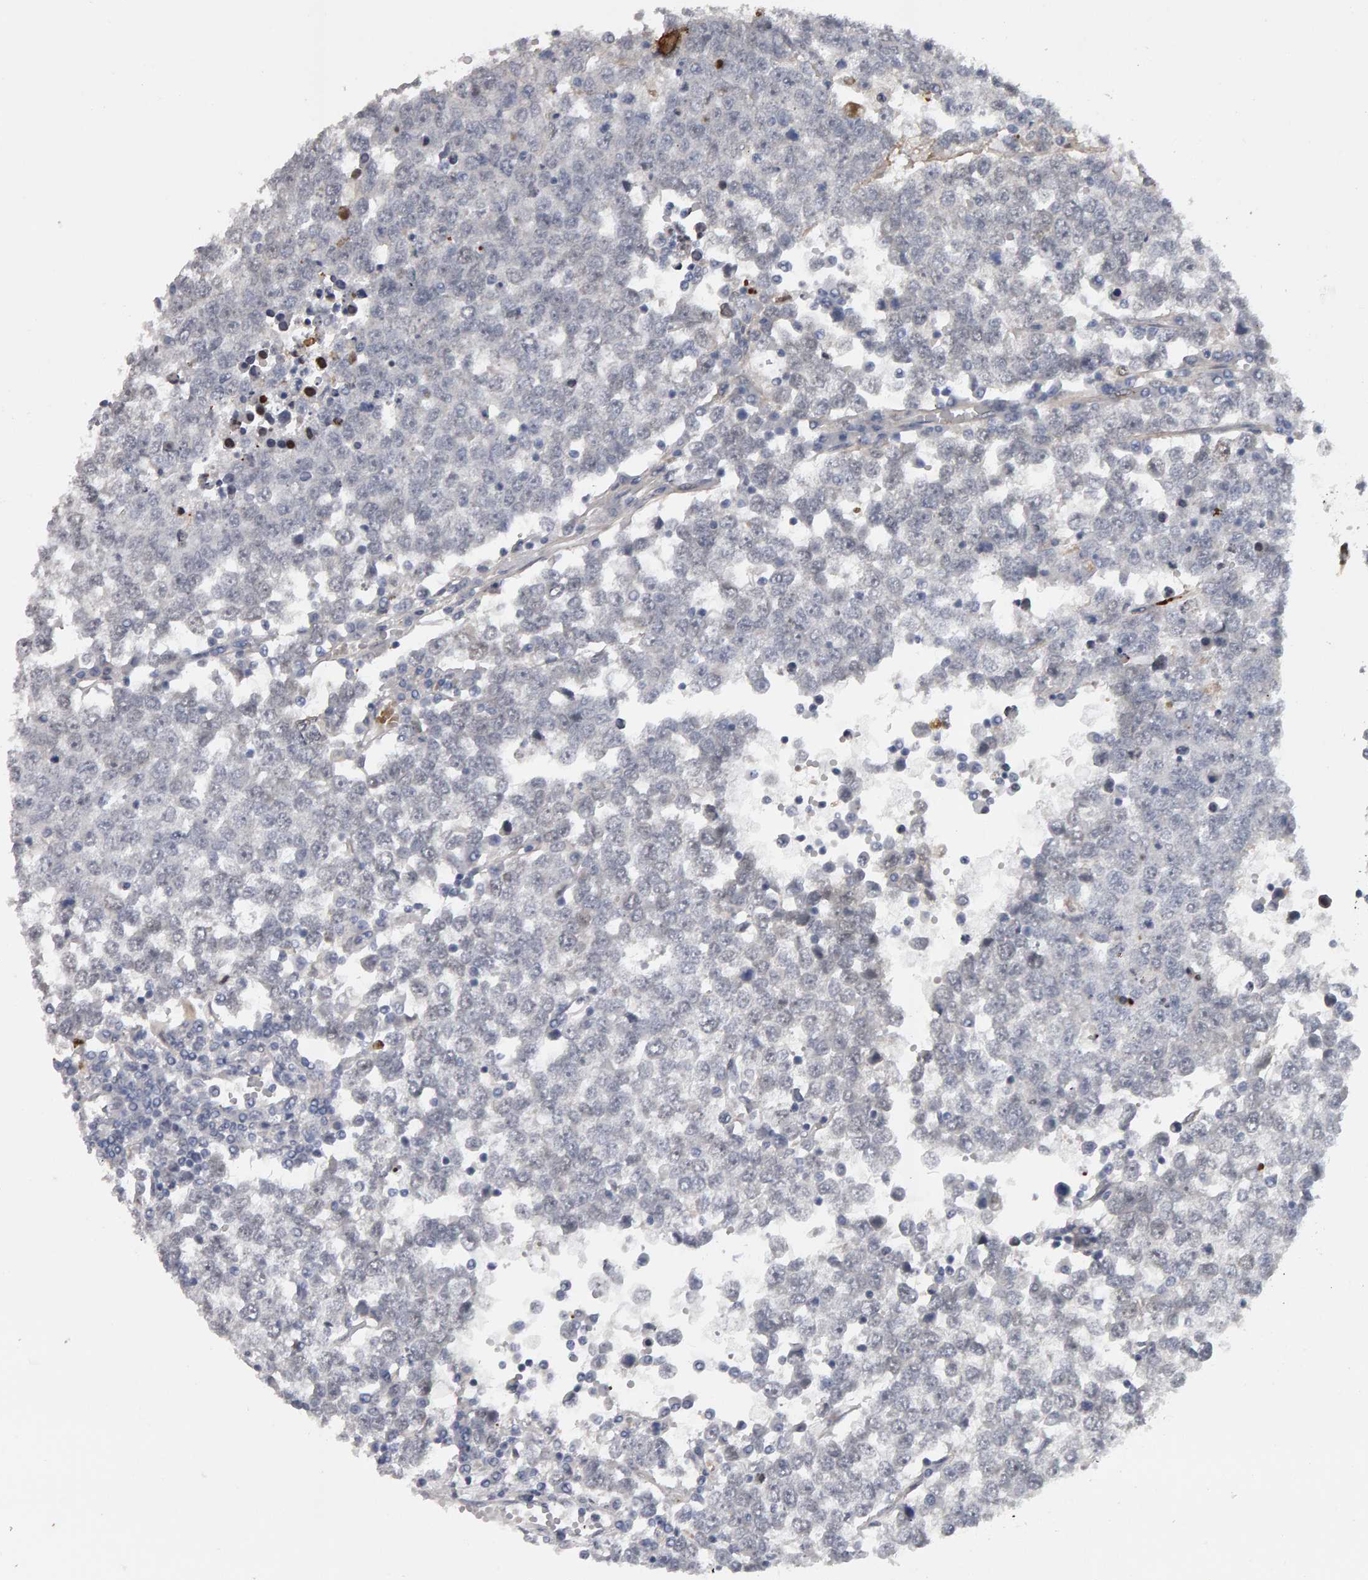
{"staining": {"intensity": "negative", "quantity": "none", "location": "none"}, "tissue": "testis cancer", "cell_type": "Tumor cells", "image_type": "cancer", "snomed": [{"axis": "morphology", "description": "Seminoma, NOS"}, {"axis": "topography", "description": "Testis"}], "caption": "Immunohistochemistry histopathology image of human testis cancer stained for a protein (brown), which reveals no expression in tumor cells. (Stains: DAB (3,3'-diaminobenzidine) immunohistochemistry with hematoxylin counter stain, Microscopy: brightfield microscopy at high magnification).", "gene": "IPO8", "patient": {"sex": "male", "age": 65}}